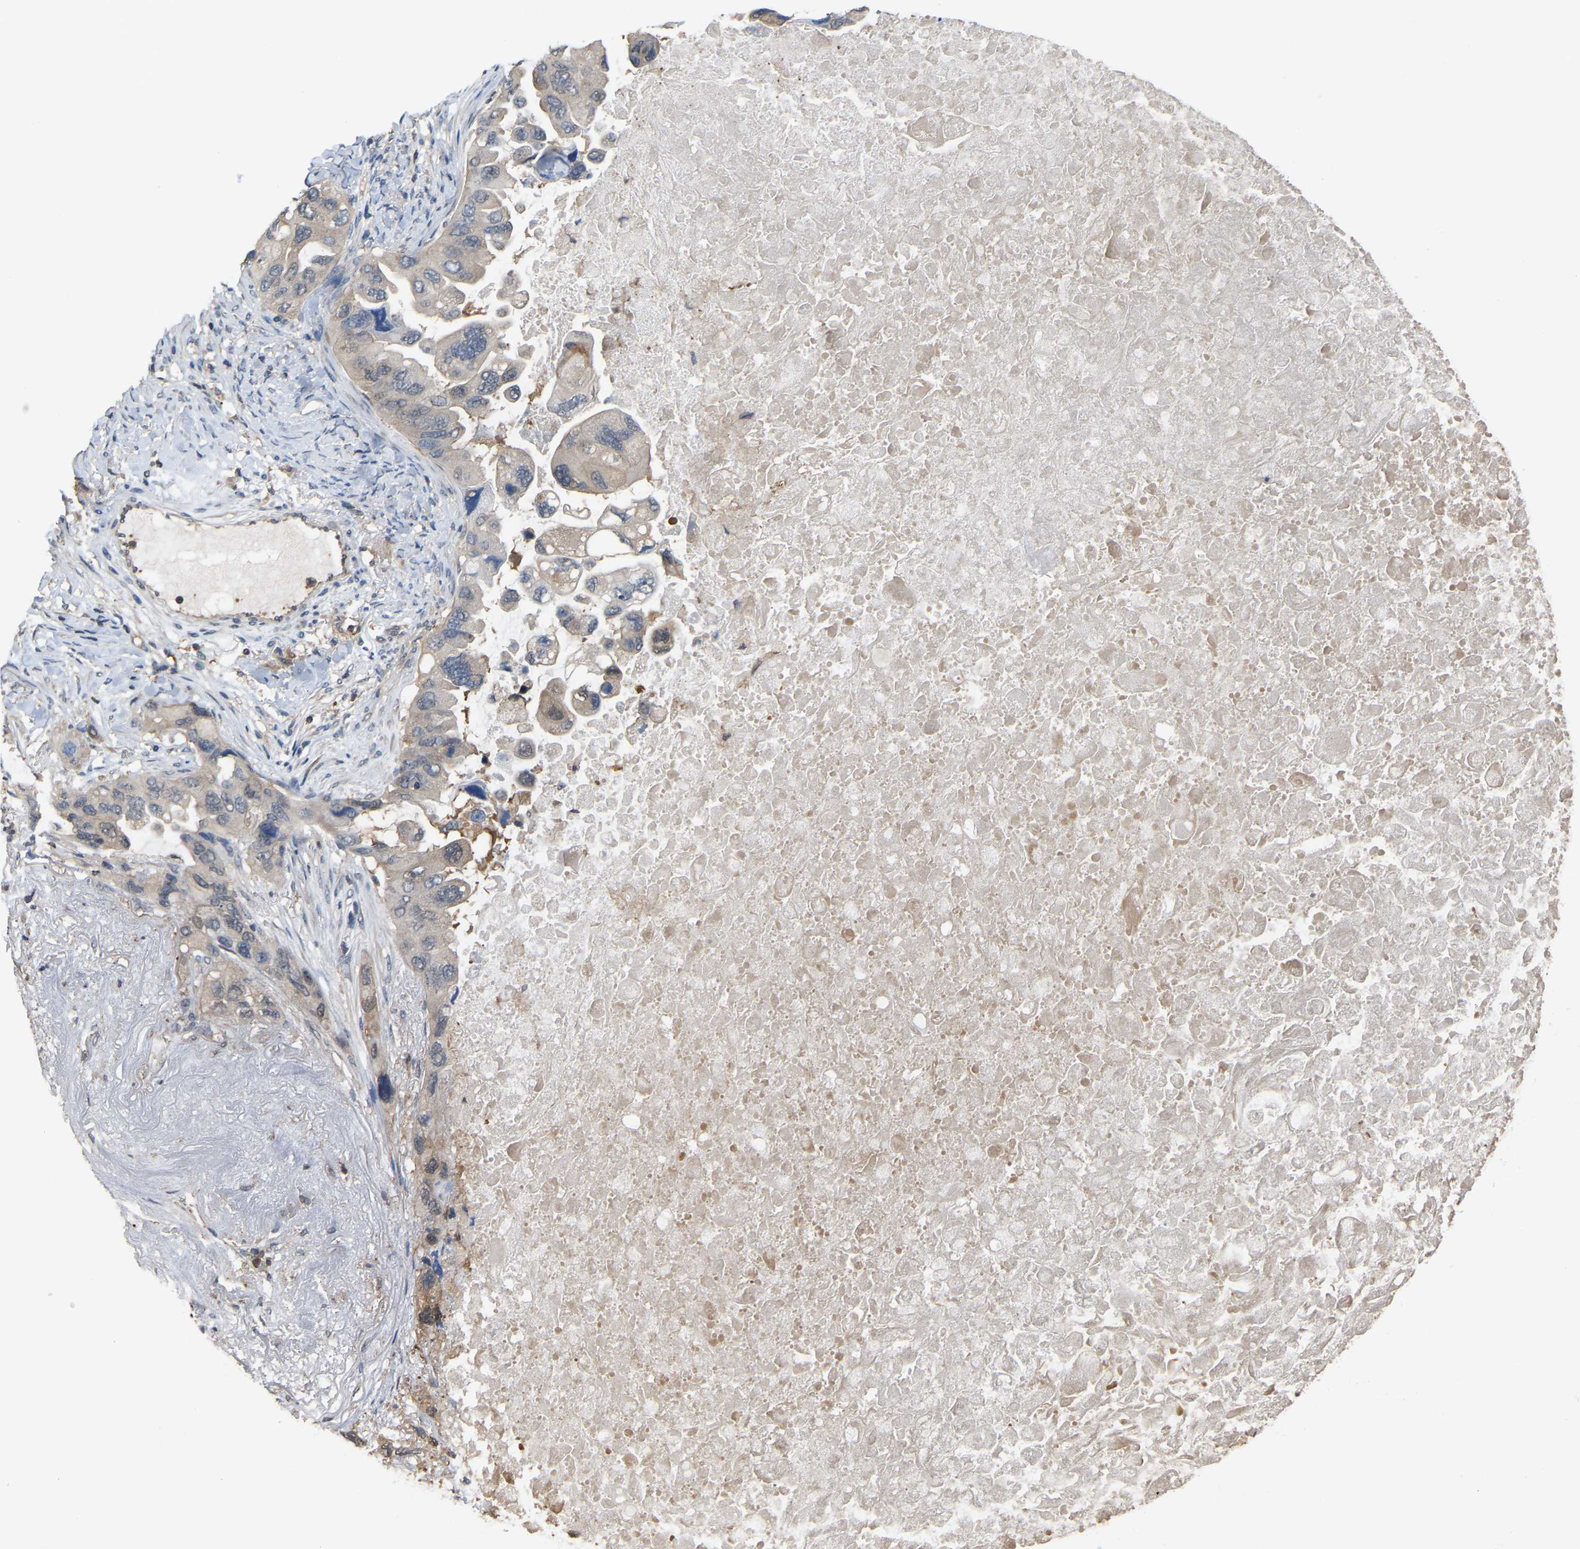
{"staining": {"intensity": "negative", "quantity": "none", "location": "none"}, "tissue": "lung cancer", "cell_type": "Tumor cells", "image_type": "cancer", "snomed": [{"axis": "morphology", "description": "Squamous cell carcinoma, NOS"}, {"axis": "topography", "description": "Lung"}], "caption": "Immunohistochemical staining of lung cancer exhibits no significant staining in tumor cells.", "gene": "MTPN", "patient": {"sex": "female", "age": 73}}